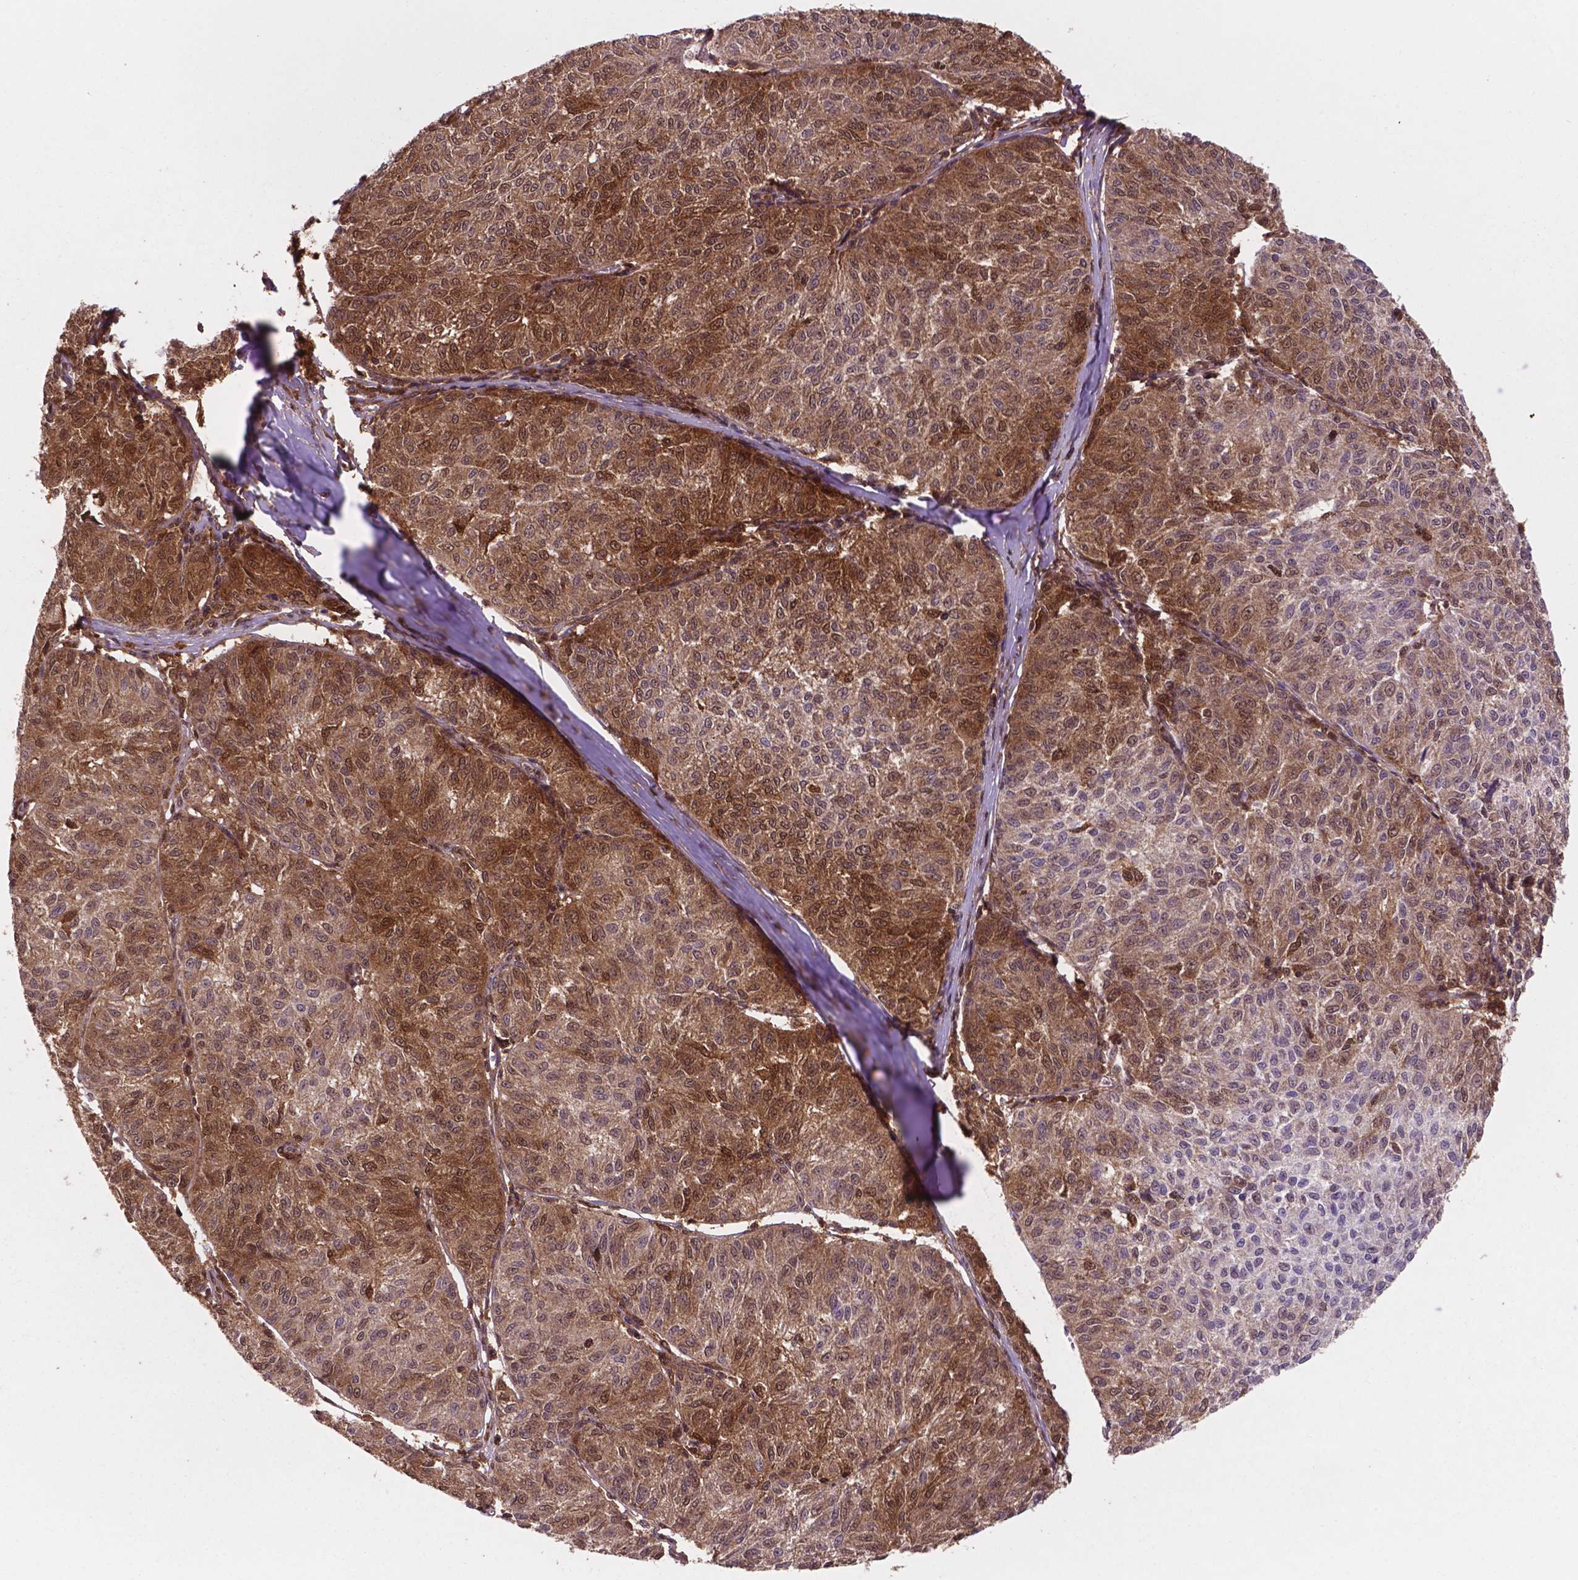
{"staining": {"intensity": "moderate", "quantity": ">75%", "location": "cytoplasmic/membranous,nuclear"}, "tissue": "melanoma", "cell_type": "Tumor cells", "image_type": "cancer", "snomed": [{"axis": "morphology", "description": "Malignant melanoma, NOS"}, {"axis": "topography", "description": "Skin"}], "caption": "Immunohistochemical staining of human melanoma reveals medium levels of moderate cytoplasmic/membranous and nuclear staining in approximately >75% of tumor cells.", "gene": "UBE2L6", "patient": {"sex": "female", "age": 72}}